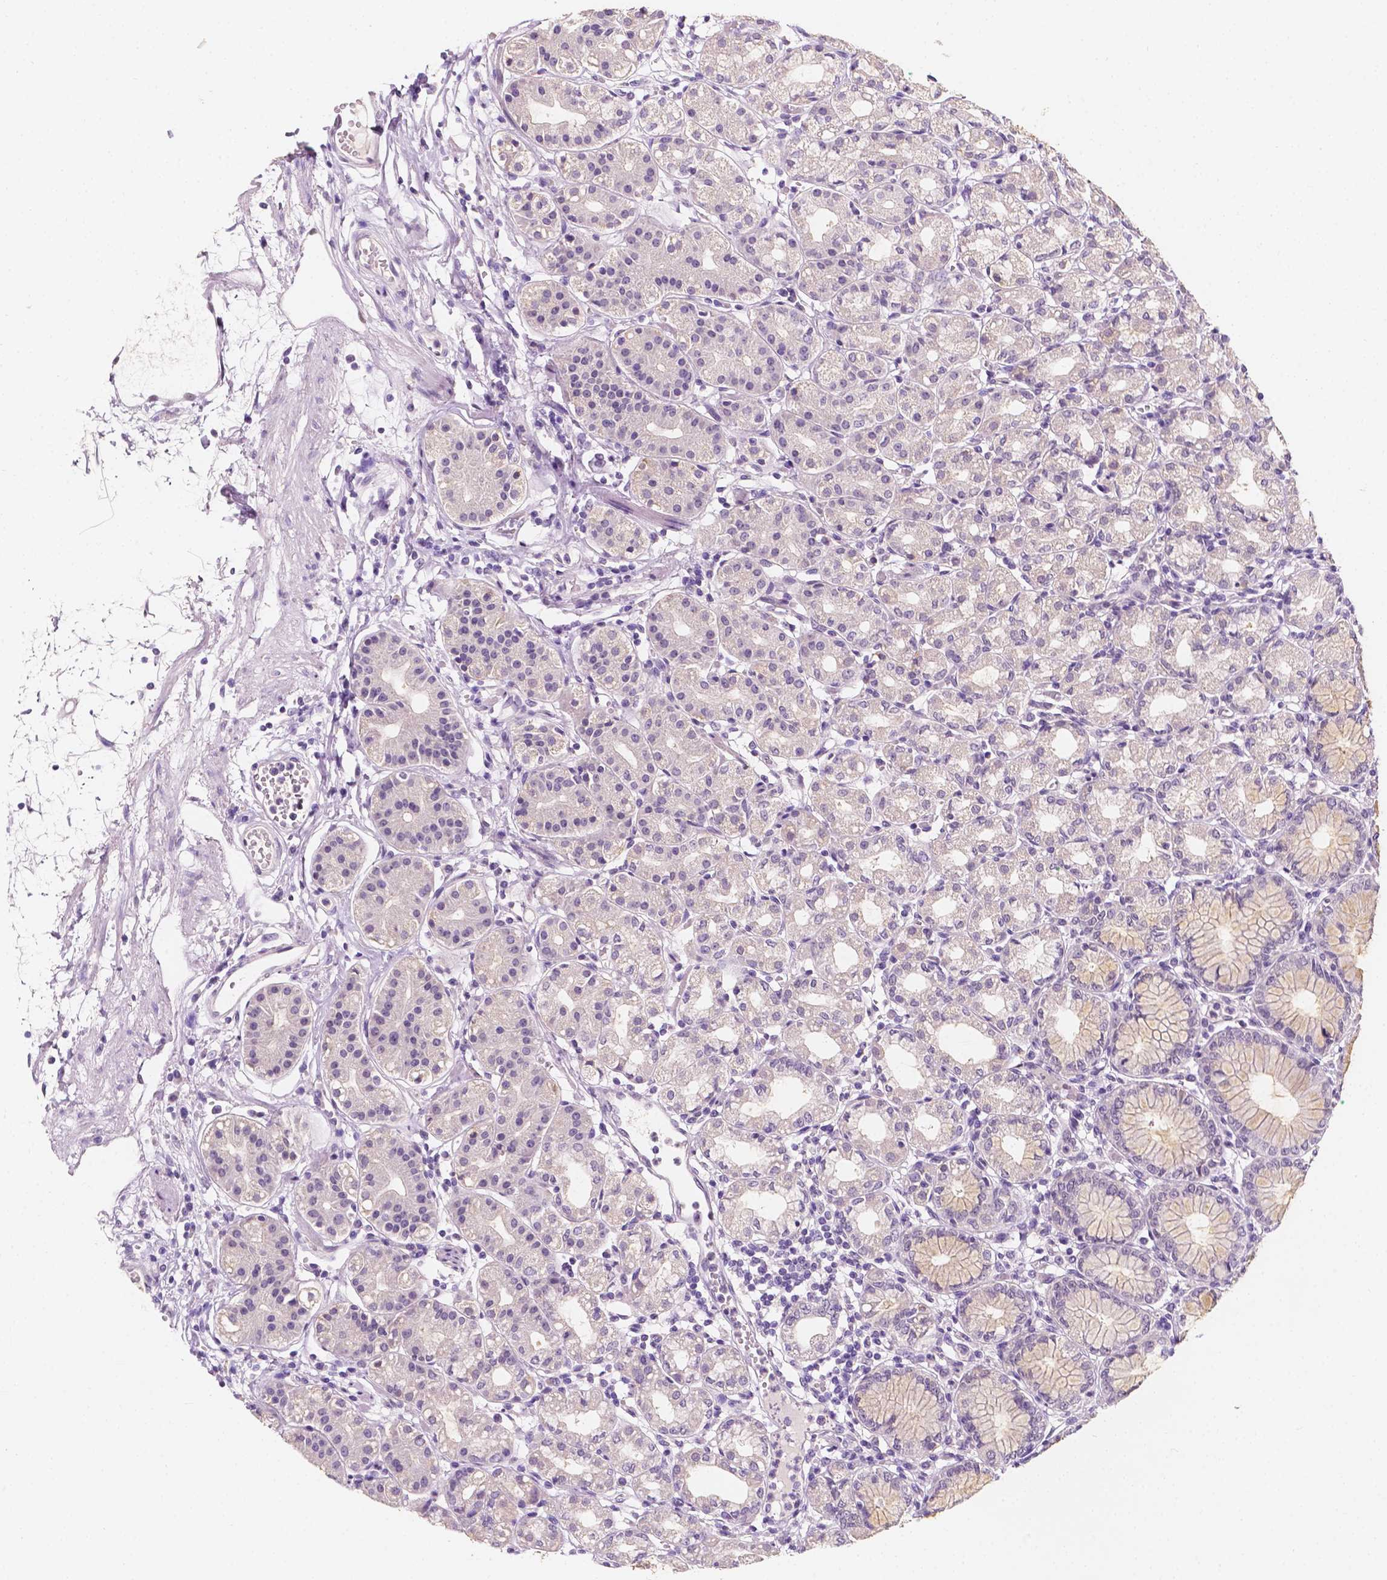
{"staining": {"intensity": "weak", "quantity": "<25%", "location": "cytoplasmic/membranous"}, "tissue": "stomach", "cell_type": "Glandular cells", "image_type": "normal", "snomed": [{"axis": "morphology", "description": "Normal tissue, NOS"}, {"axis": "topography", "description": "Skeletal muscle"}, {"axis": "topography", "description": "Stomach"}], "caption": "High power microscopy histopathology image of an IHC histopathology image of normal stomach, revealing no significant staining in glandular cells.", "gene": "TAL1", "patient": {"sex": "female", "age": 57}}